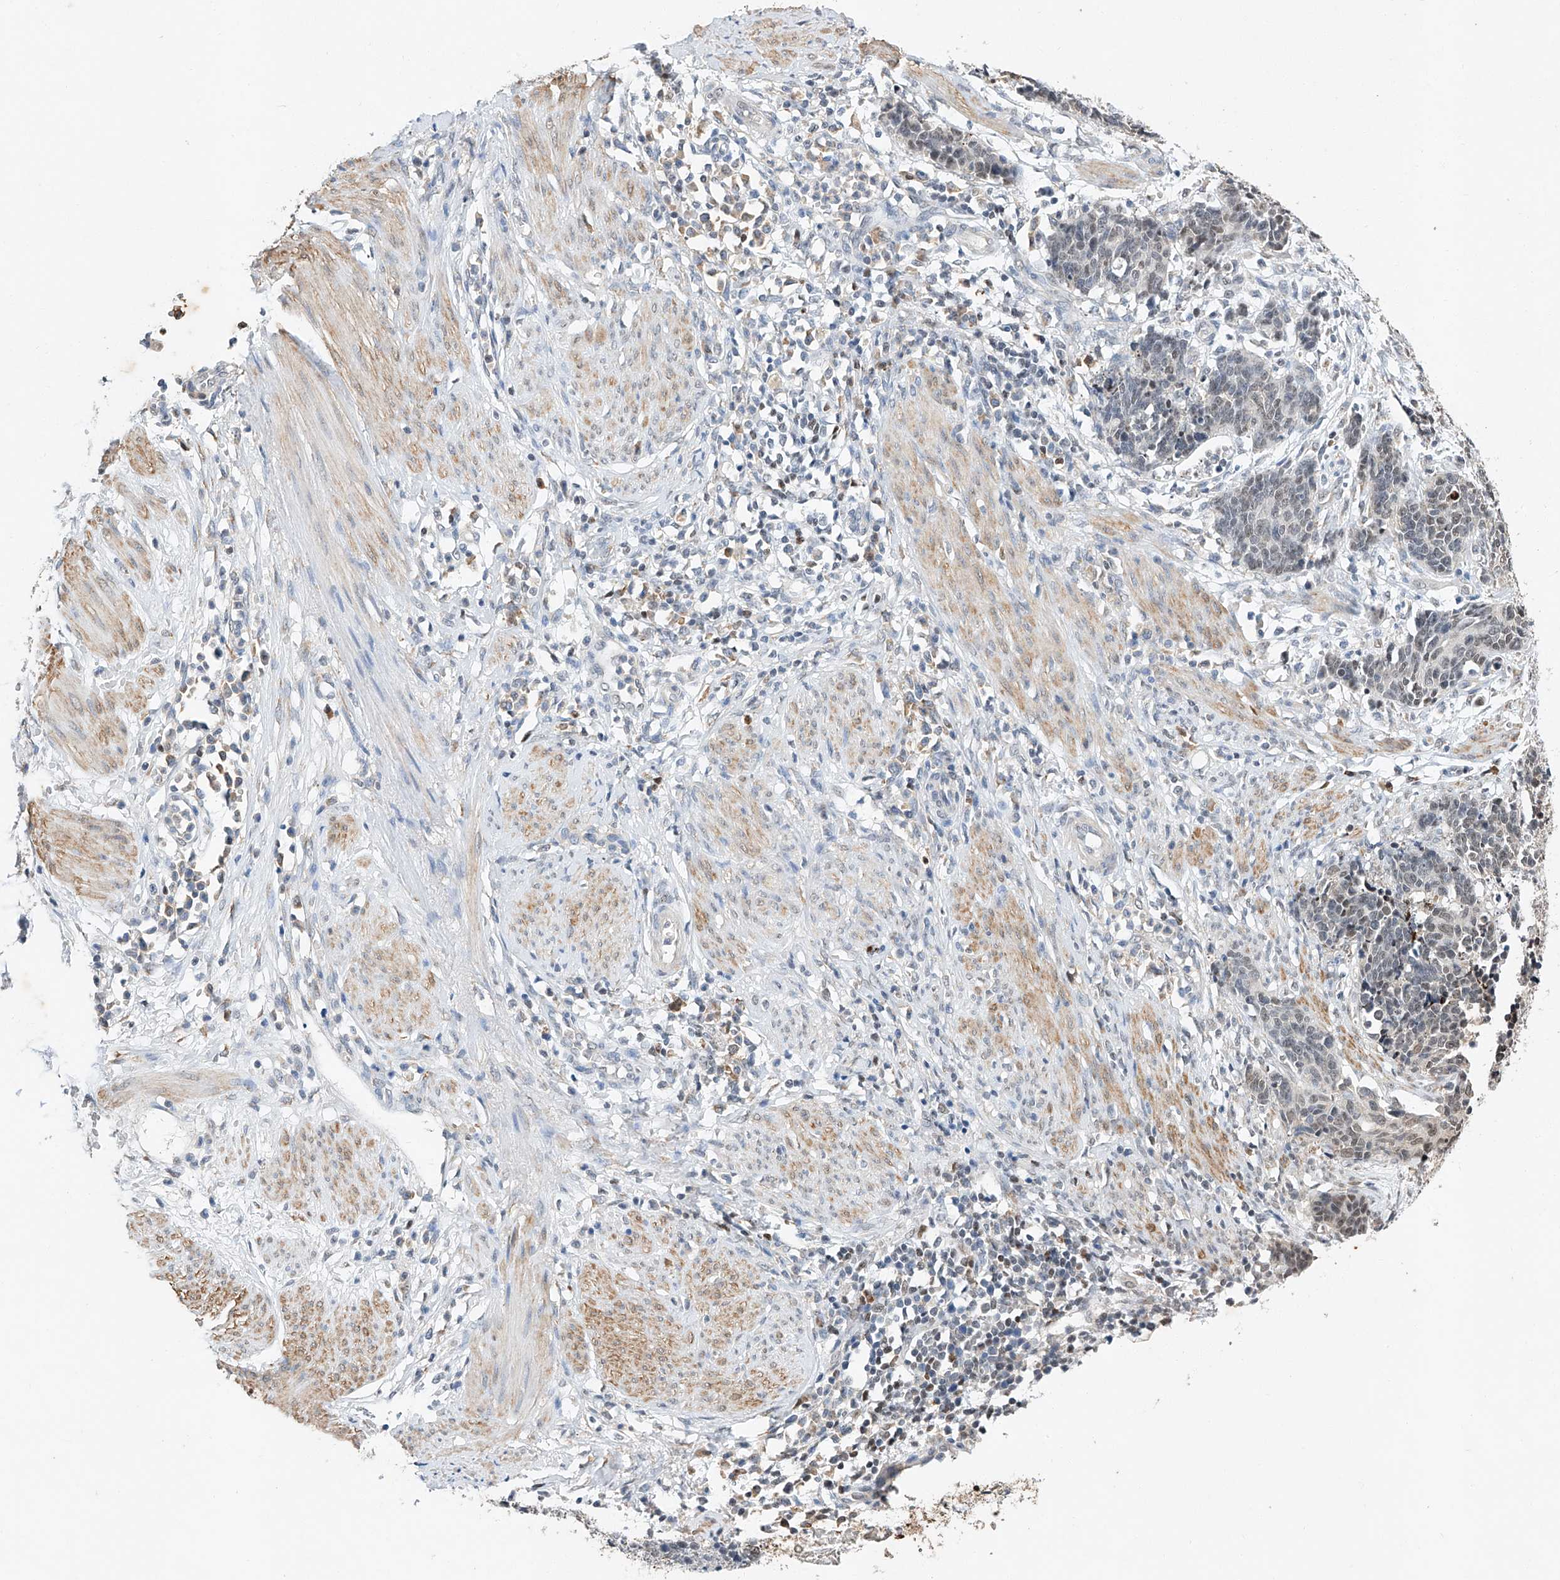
{"staining": {"intensity": "negative", "quantity": "none", "location": "none"}, "tissue": "cervical cancer", "cell_type": "Tumor cells", "image_type": "cancer", "snomed": [{"axis": "morphology", "description": "Squamous cell carcinoma, NOS"}, {"axis": "topography", "description": "Cervix"}], "caption": "Immunohistochemistry of human cervical cancer (squamous cell carcinoma) displays no staining in tumor cells. (DAB (3,3'-diaminobenzidine) IHC visualized using brightfield microscopy, high magnification).", "gene": "CTDP1", "patient": {"sex": "female", "age": 35}}